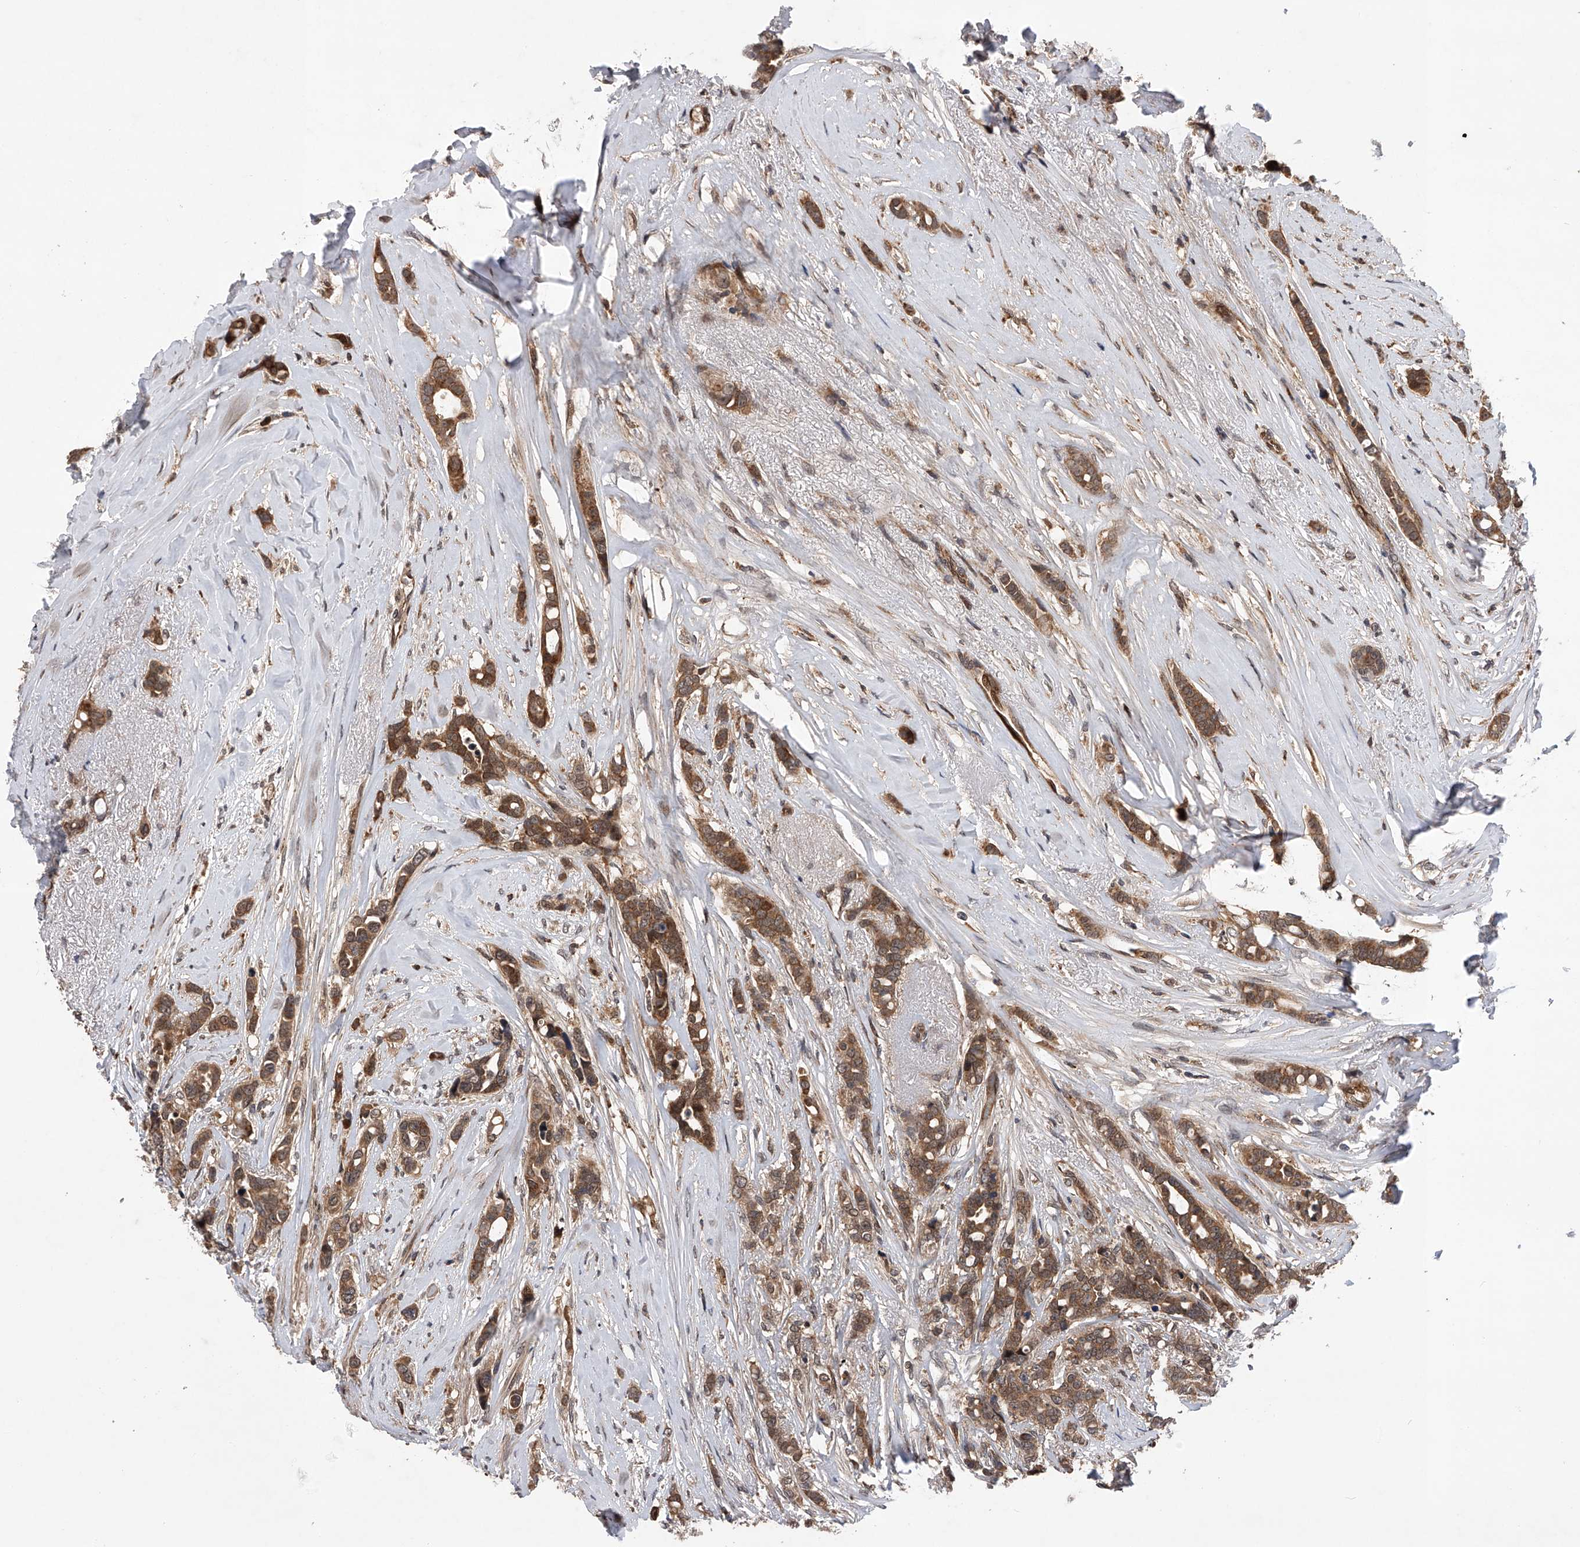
{"staining": {"intensity": "moderate", "quantity": ">75%", "location": "cytoplasmic/membranous"}, "tissue": "breast cancer", "cell_type": "Tumor cells", "image_type": "cancer", "snomed": [{"axis": "morphology", "description": "Lobular carcinoma"}, {"axis": "topography", "description": "Breast"}], "caption": "Breast cancer (lobular carcinoma) was stained to show a protein in brown. There is medium levels of moderate cytoplasmic/membranous positivity in approximately >75% of tumor cells.", "gene": "MAP3K11", "patient": {"sex": "female", "age": 51}}